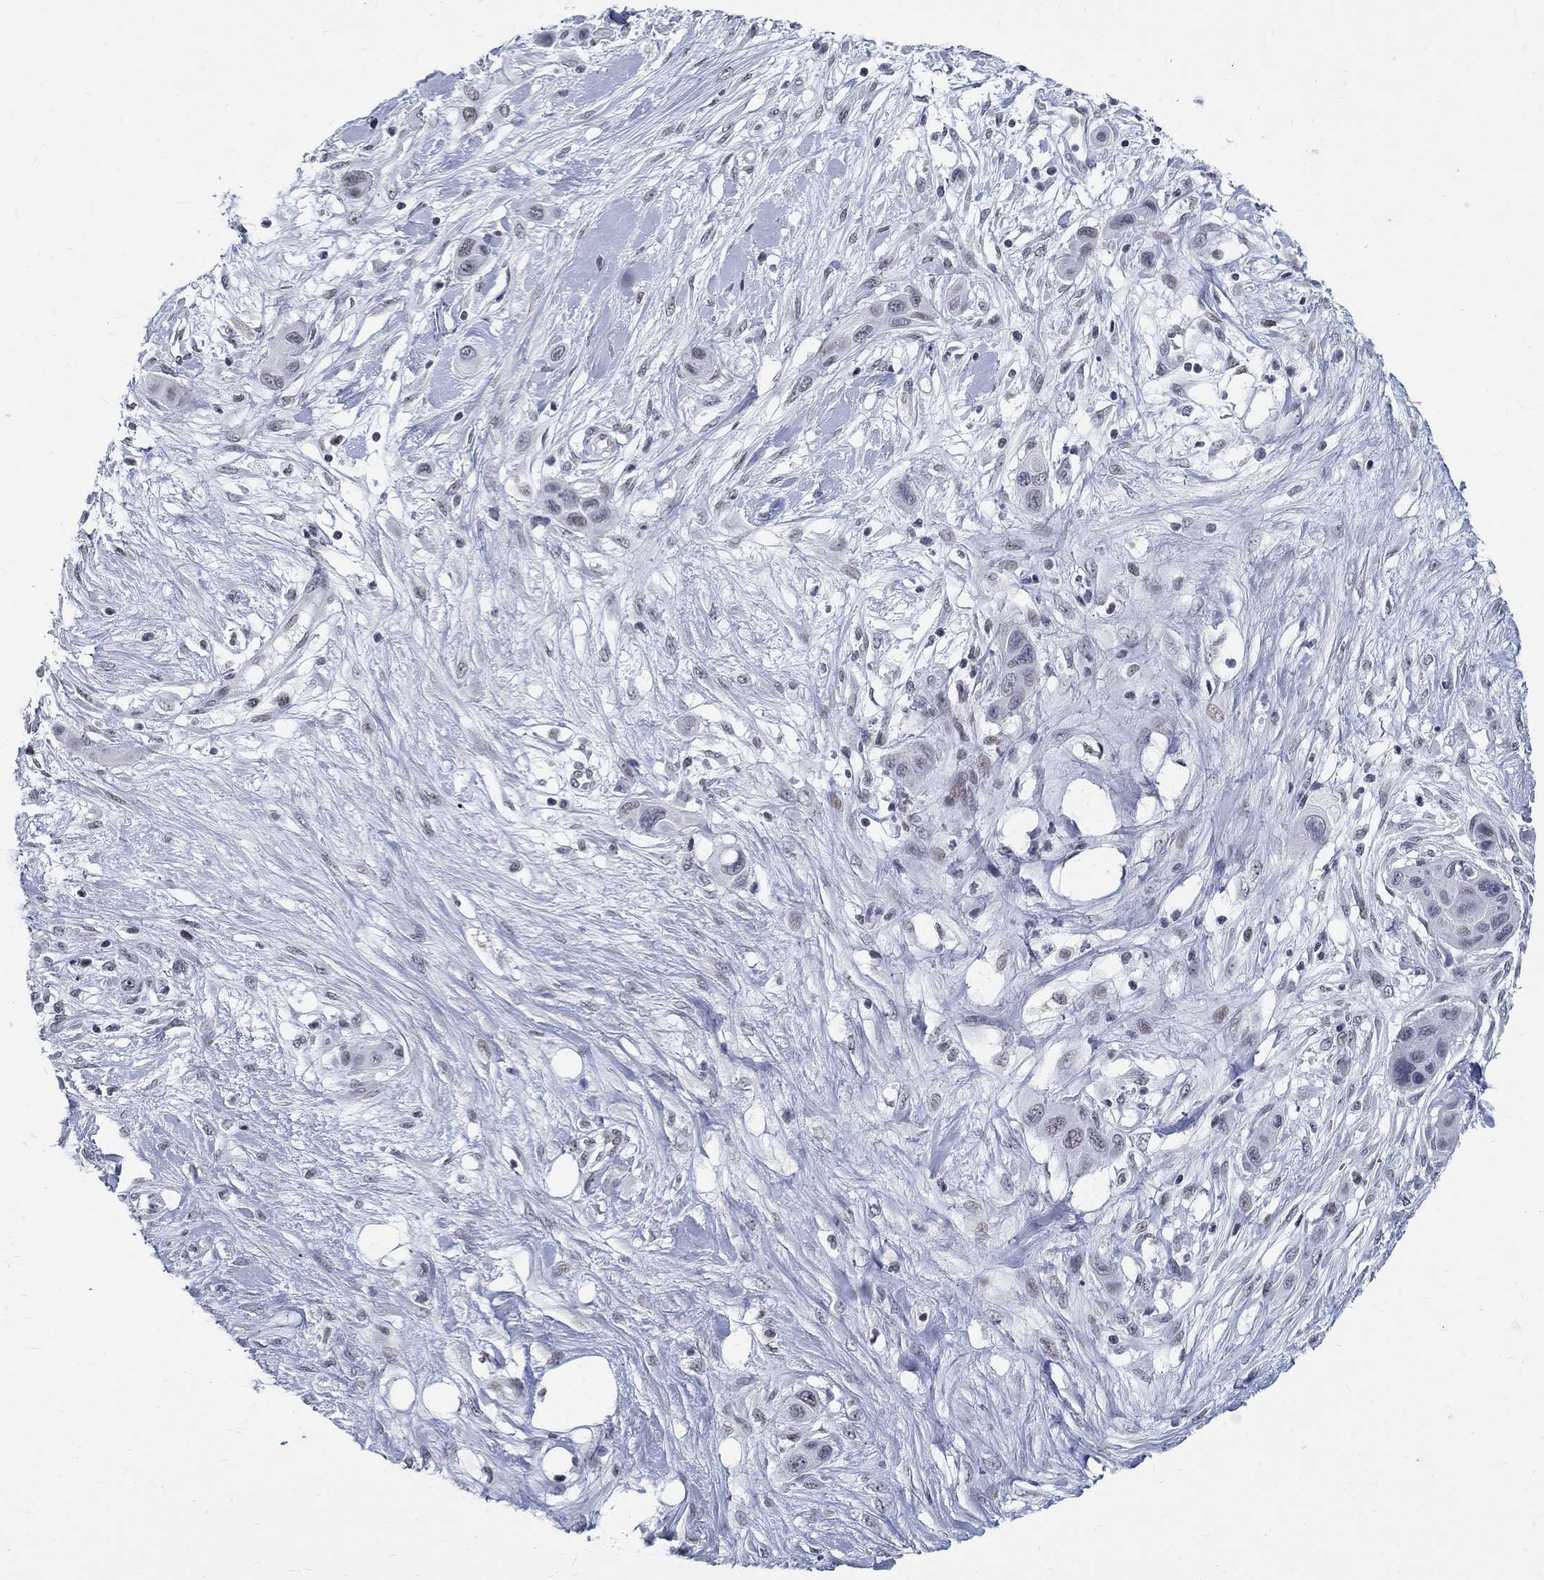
{"staining": {"intensity": "negative", "quantity": "none", "location": "none"}, "tissue": "skin cancer", "cell_type": "Tumor cells", "image_type": "cancer", "snomed": [{"axis": "morphology", "description": "Squamous cell carcinoma, NOS"}, {"axis": "topography", "description": "Skin"}], "caption": "Tumor cells are negative for brown protein staining in skin squamous cell carcinoma.", "gene": "BHLHE22", "patient": {"sex": "male", "age": 79}}